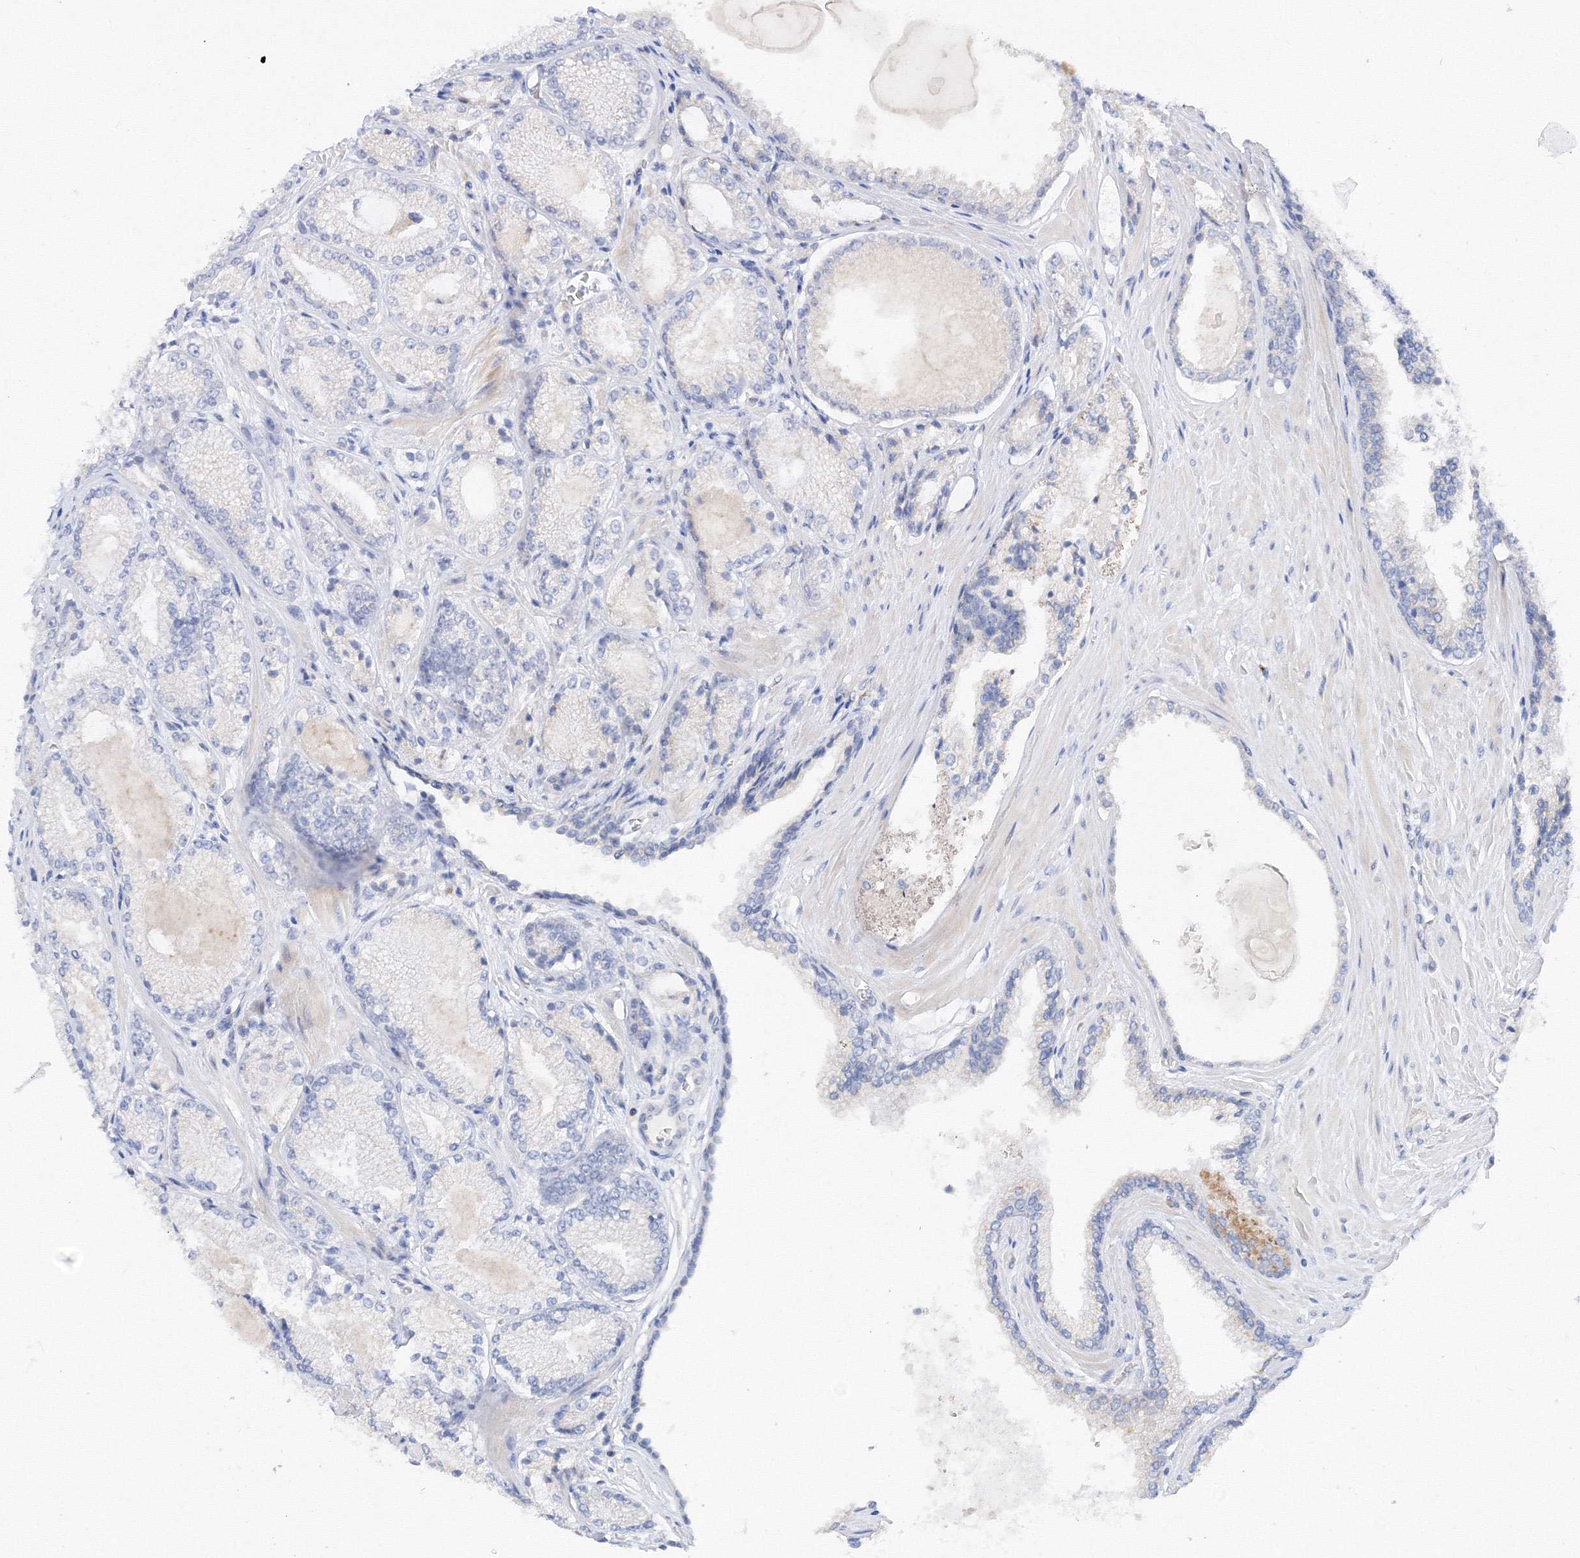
{"staining": {"intensity": "negative", "quantity": "none", "location": "none"}, "tissue": "prostate cancer", "cell_type": "Tumor cells", "image_type": "cancer", "snomed": [{"axis": "morphology", "description": "Adenocarcinoma, High grade"}, {"axis": "topography", "description": "Prostate"}], "caption": "IHC photomicrograph of neoplastic tissue: prostate cancer stained with DAB (3,3'-diaminobenzidine) exhibits no significant protein expression in tumor cells.", "gene": "TAMM41", "patient": {"sex": "male", "age": 73}}